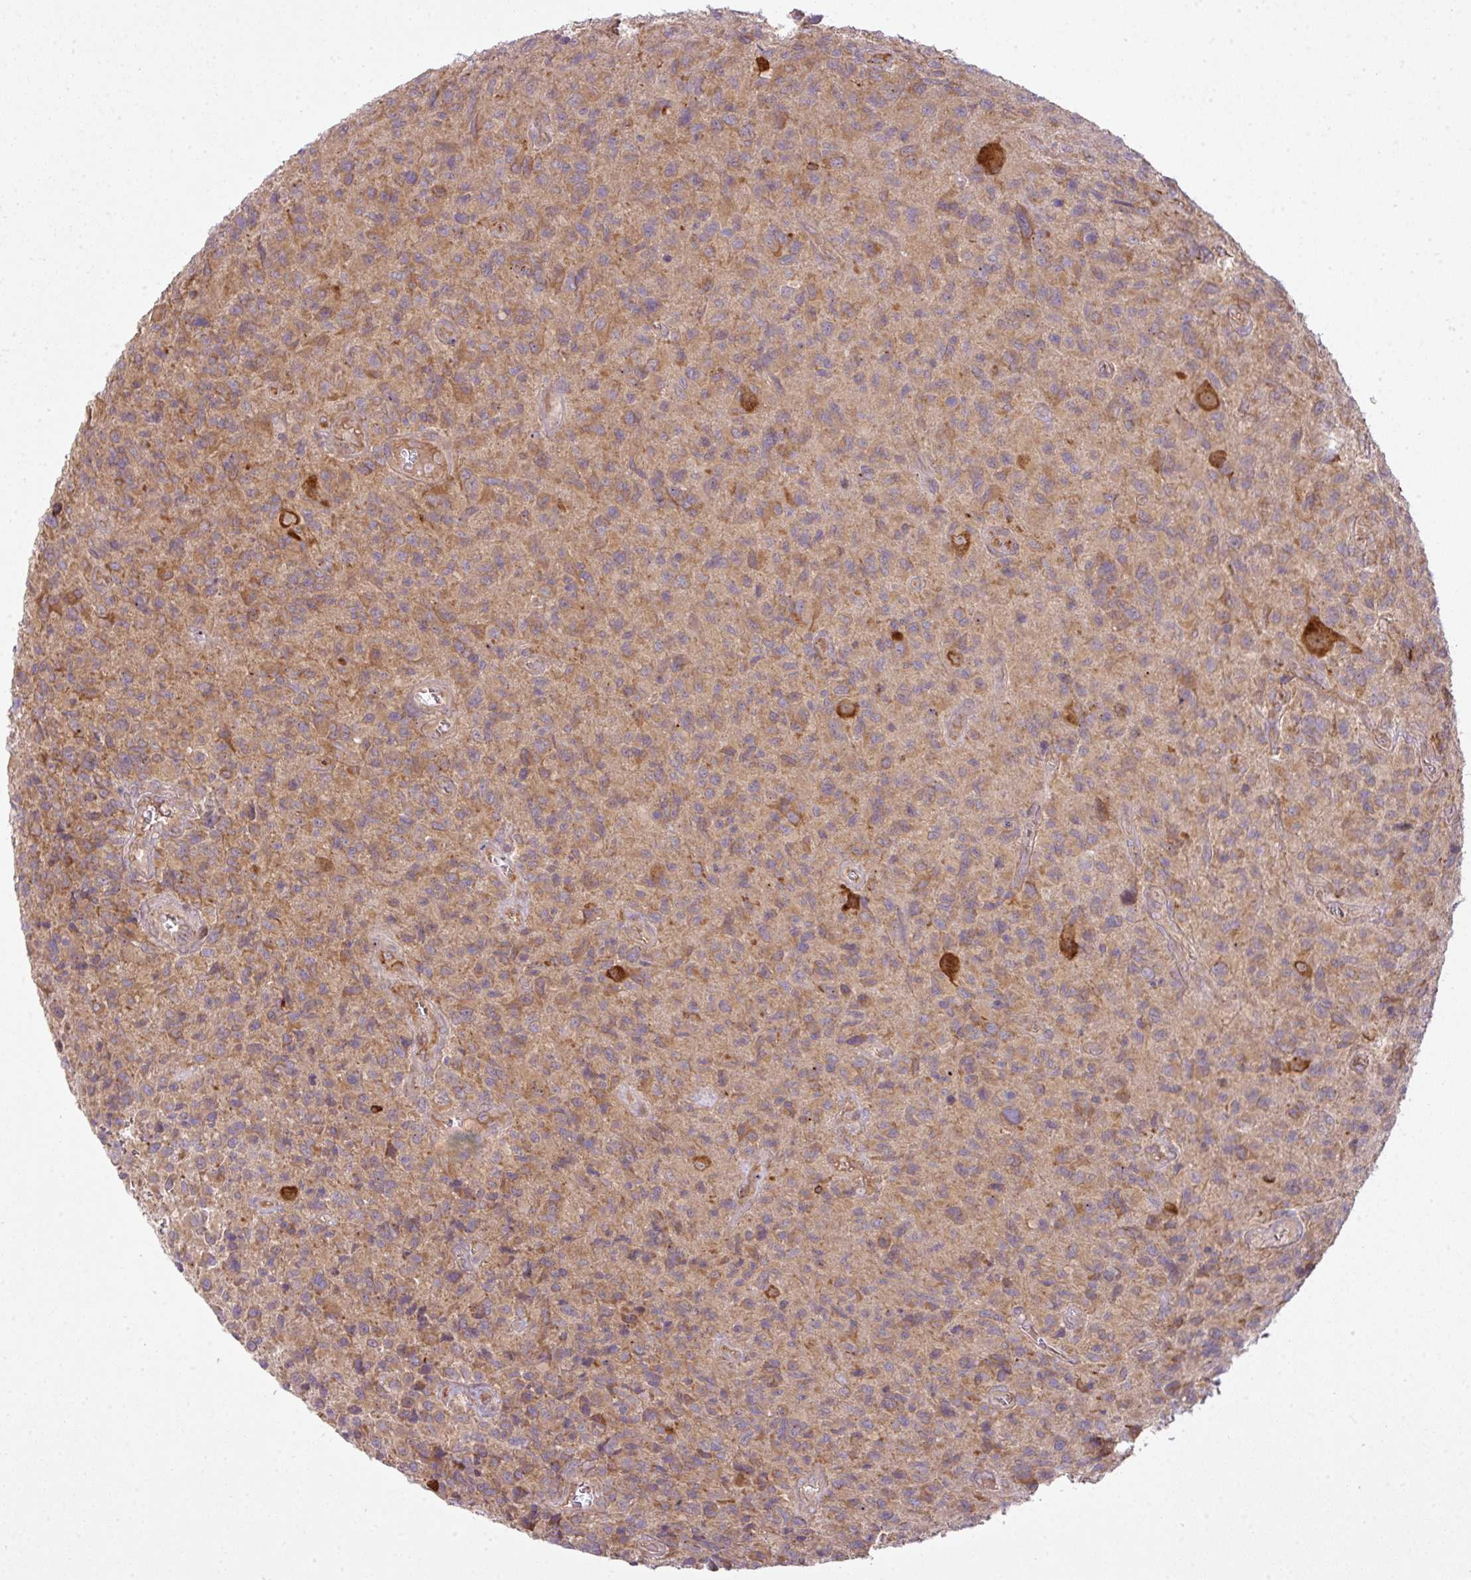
{"staining": {"intensity": "weak", "quantity": "25%-75%", "location": "cytoplasmic/membranous"}, "tissue": "glioma", "cell_type": "Tumor cells", "image_type": "cancer", "snomed": [{"axis": "morphology", "description": "Glioma, malignant, High grade"}, {"axis": "topography", "description": "Brain"}], "caption": "High-grade glioma (malignant) tissue displays weak cytoplasmic/membranous staining in approximately 25%-75% of tumor cells, visualized by immunohistochemistry.", "gene": "COX18", "patient": {"sex": "male", "age": 76}}